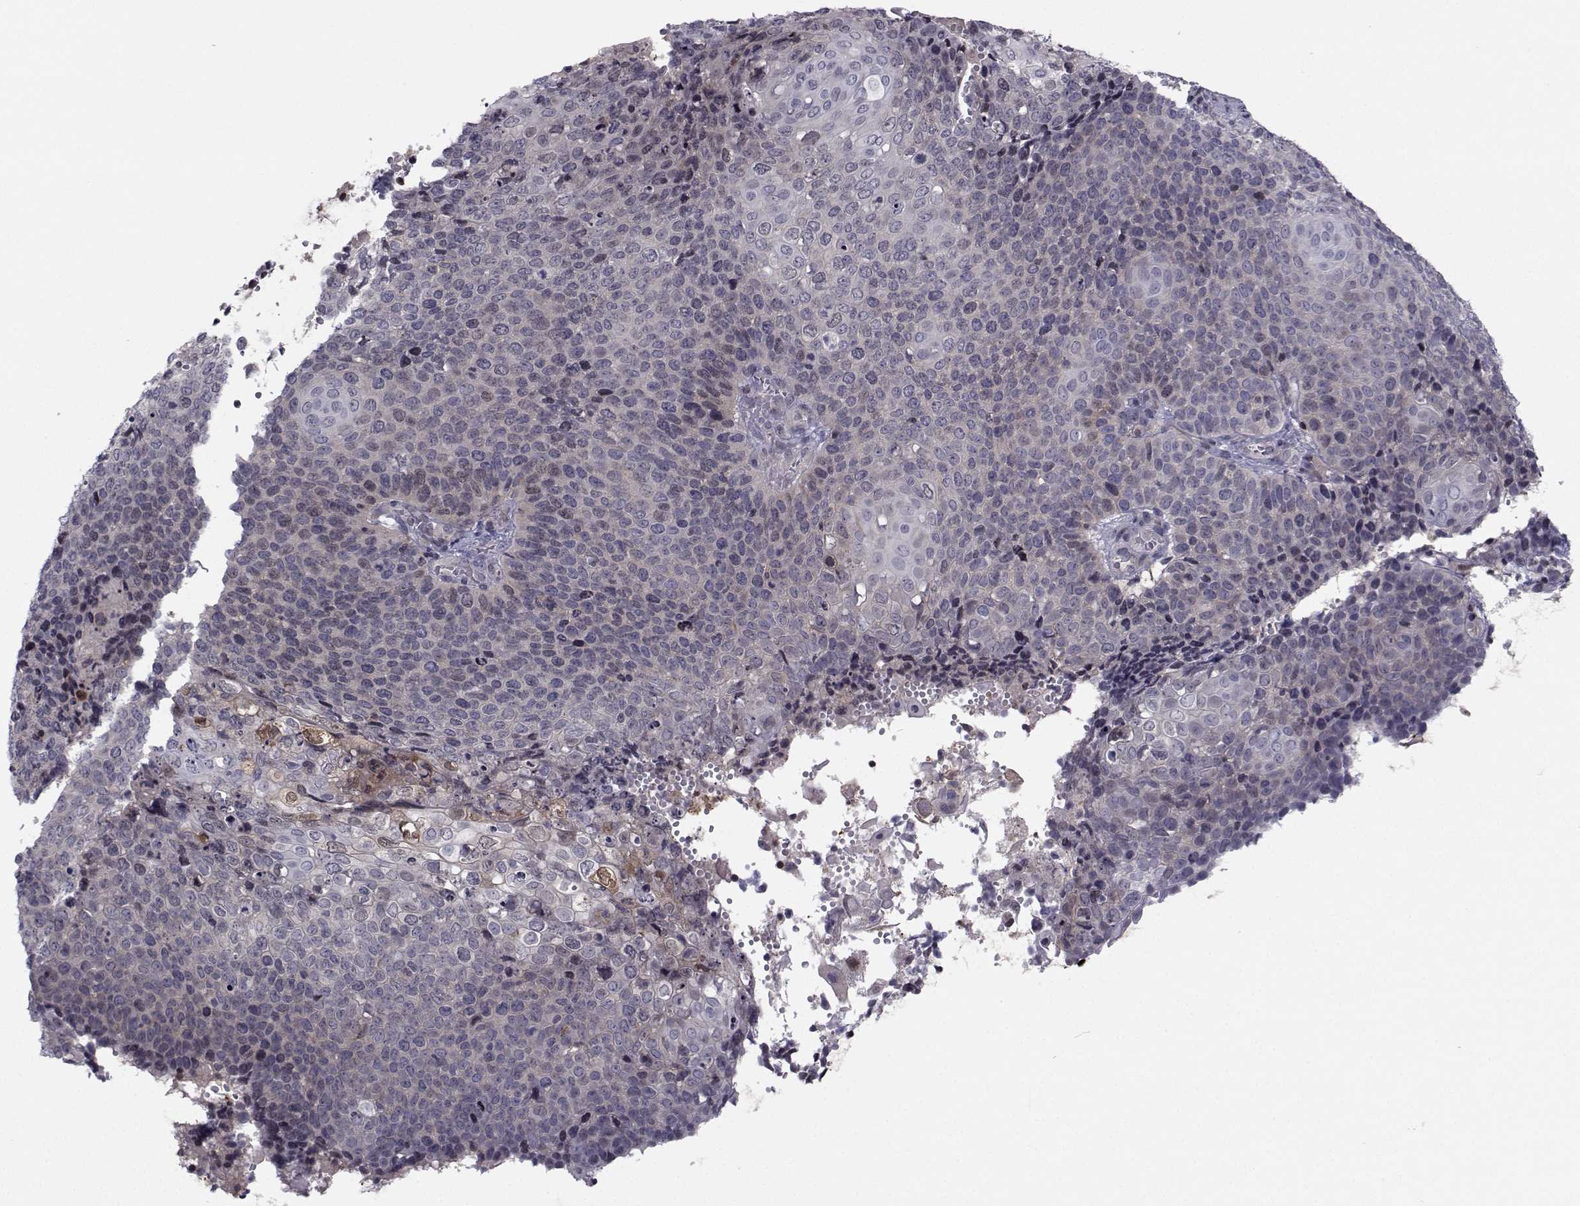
{"staining": {"intensity": "weak", "quantity": "<25%", "location": "cytoplasmic/membranous"}, "tissue": "cervical cancer", "cell_type": "Tumor cells", "image_type": "cancer", "snomed": [{"axis": "morphology", "description": "Squamous cell carcinoma, NOS"}, {"axis": "topography", "description": "Cervix"}], "caption": "Protein analysis of cervical cancer (squamous cell carcinoma) reveals no significant staining in tumor cells.", "gene": "PCP4L1", "patient": {"sex": "female", "age": 39}}